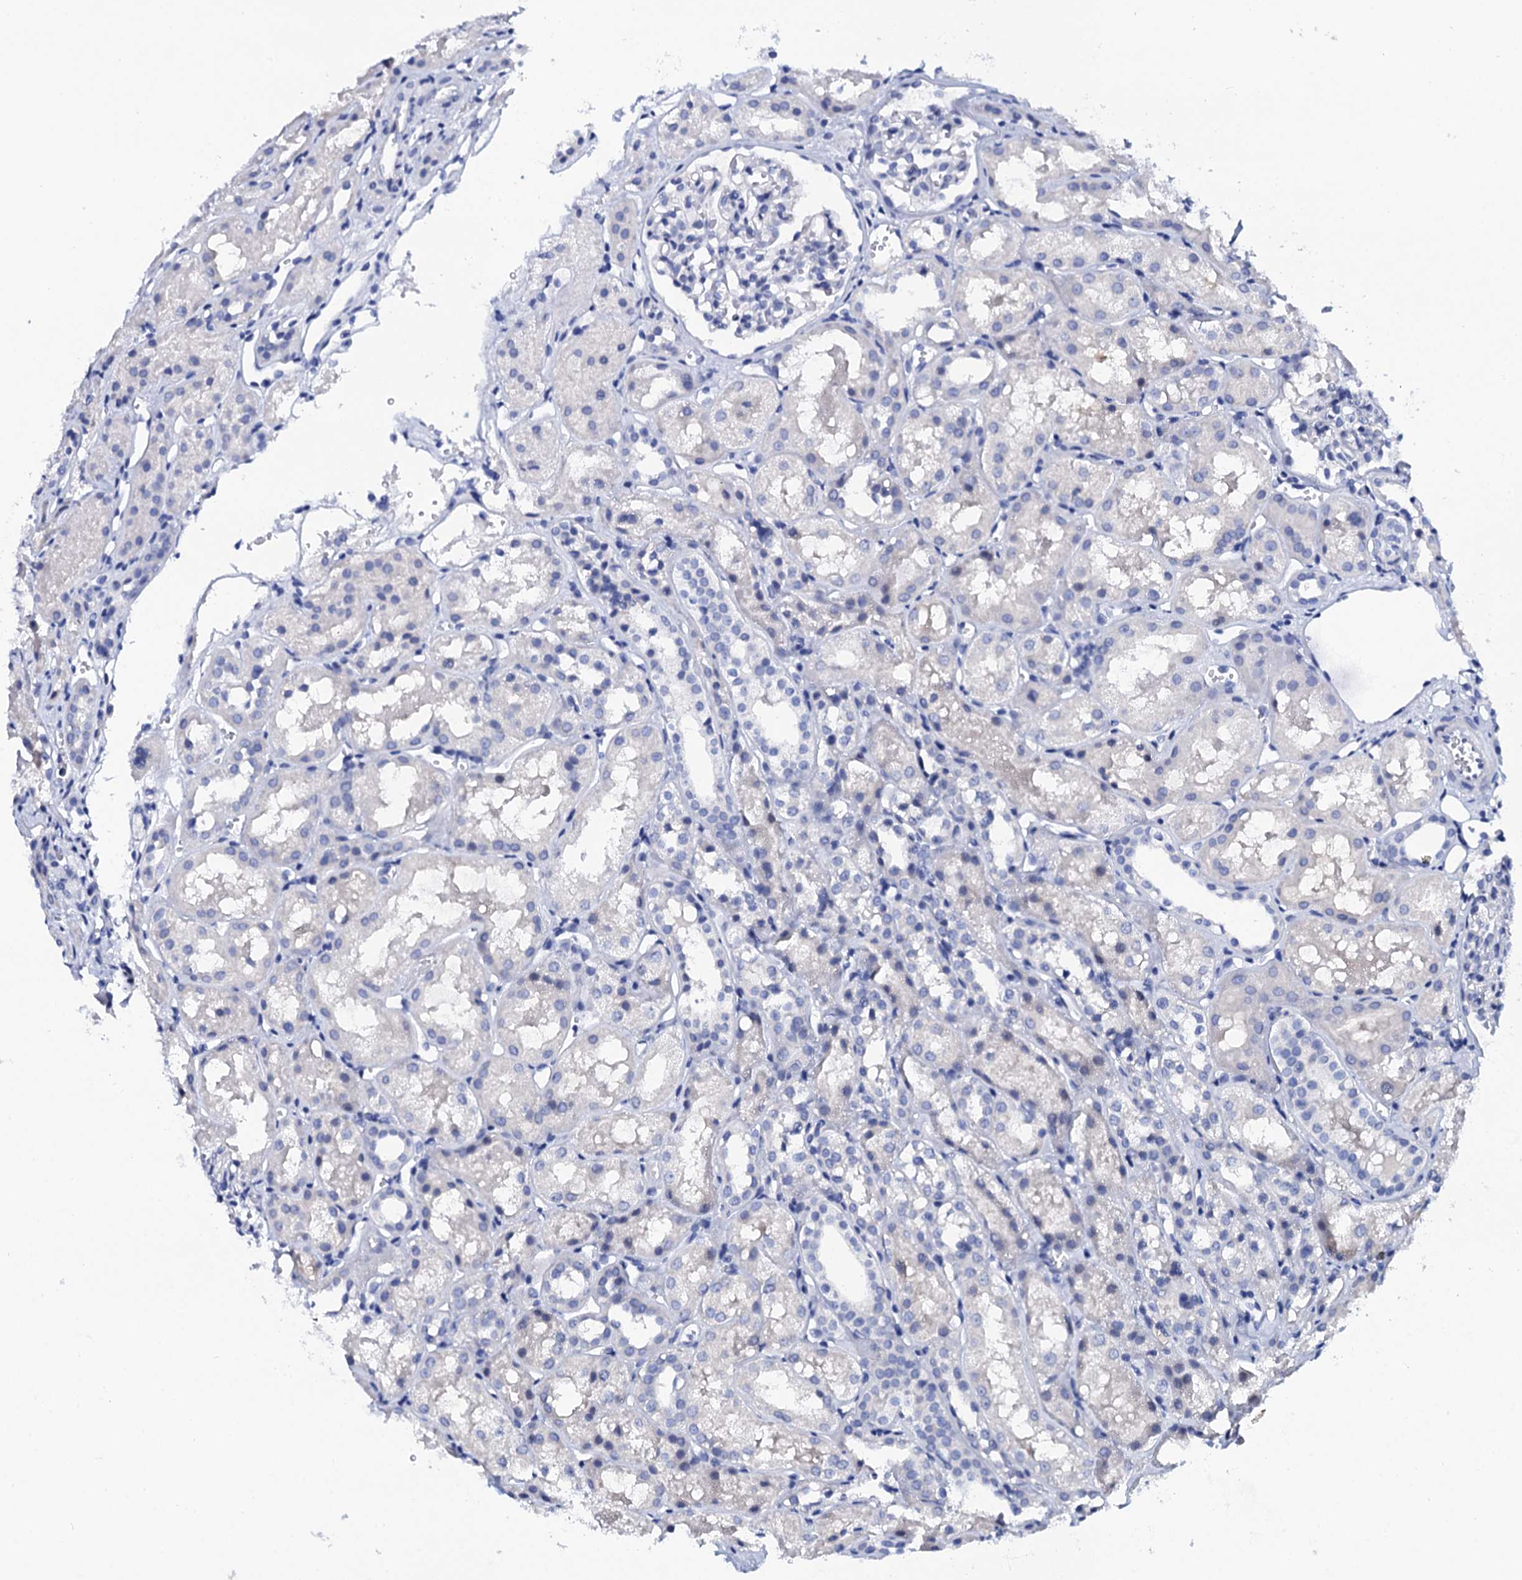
{"staining": {"intensity": "negative", "quantity": "none", "location": "none"}, "tissue": "kidney", "cell_type": "Cells in glomeruli", "image_type": "normal", "snomed": [{"axis": "morphology", "description": "Normal tissue, NOS"}, {"axis": "topography", "description": "Kidney"}], "caption": "Immunohistochemical staining of normal human kidney reveals no significant expression in cells in glomeruli. (DAB immunohistochemistry with hematoxylin counter stain).", "gene": "LYPD3", "patient": {"sex": "male", "age": 16}}